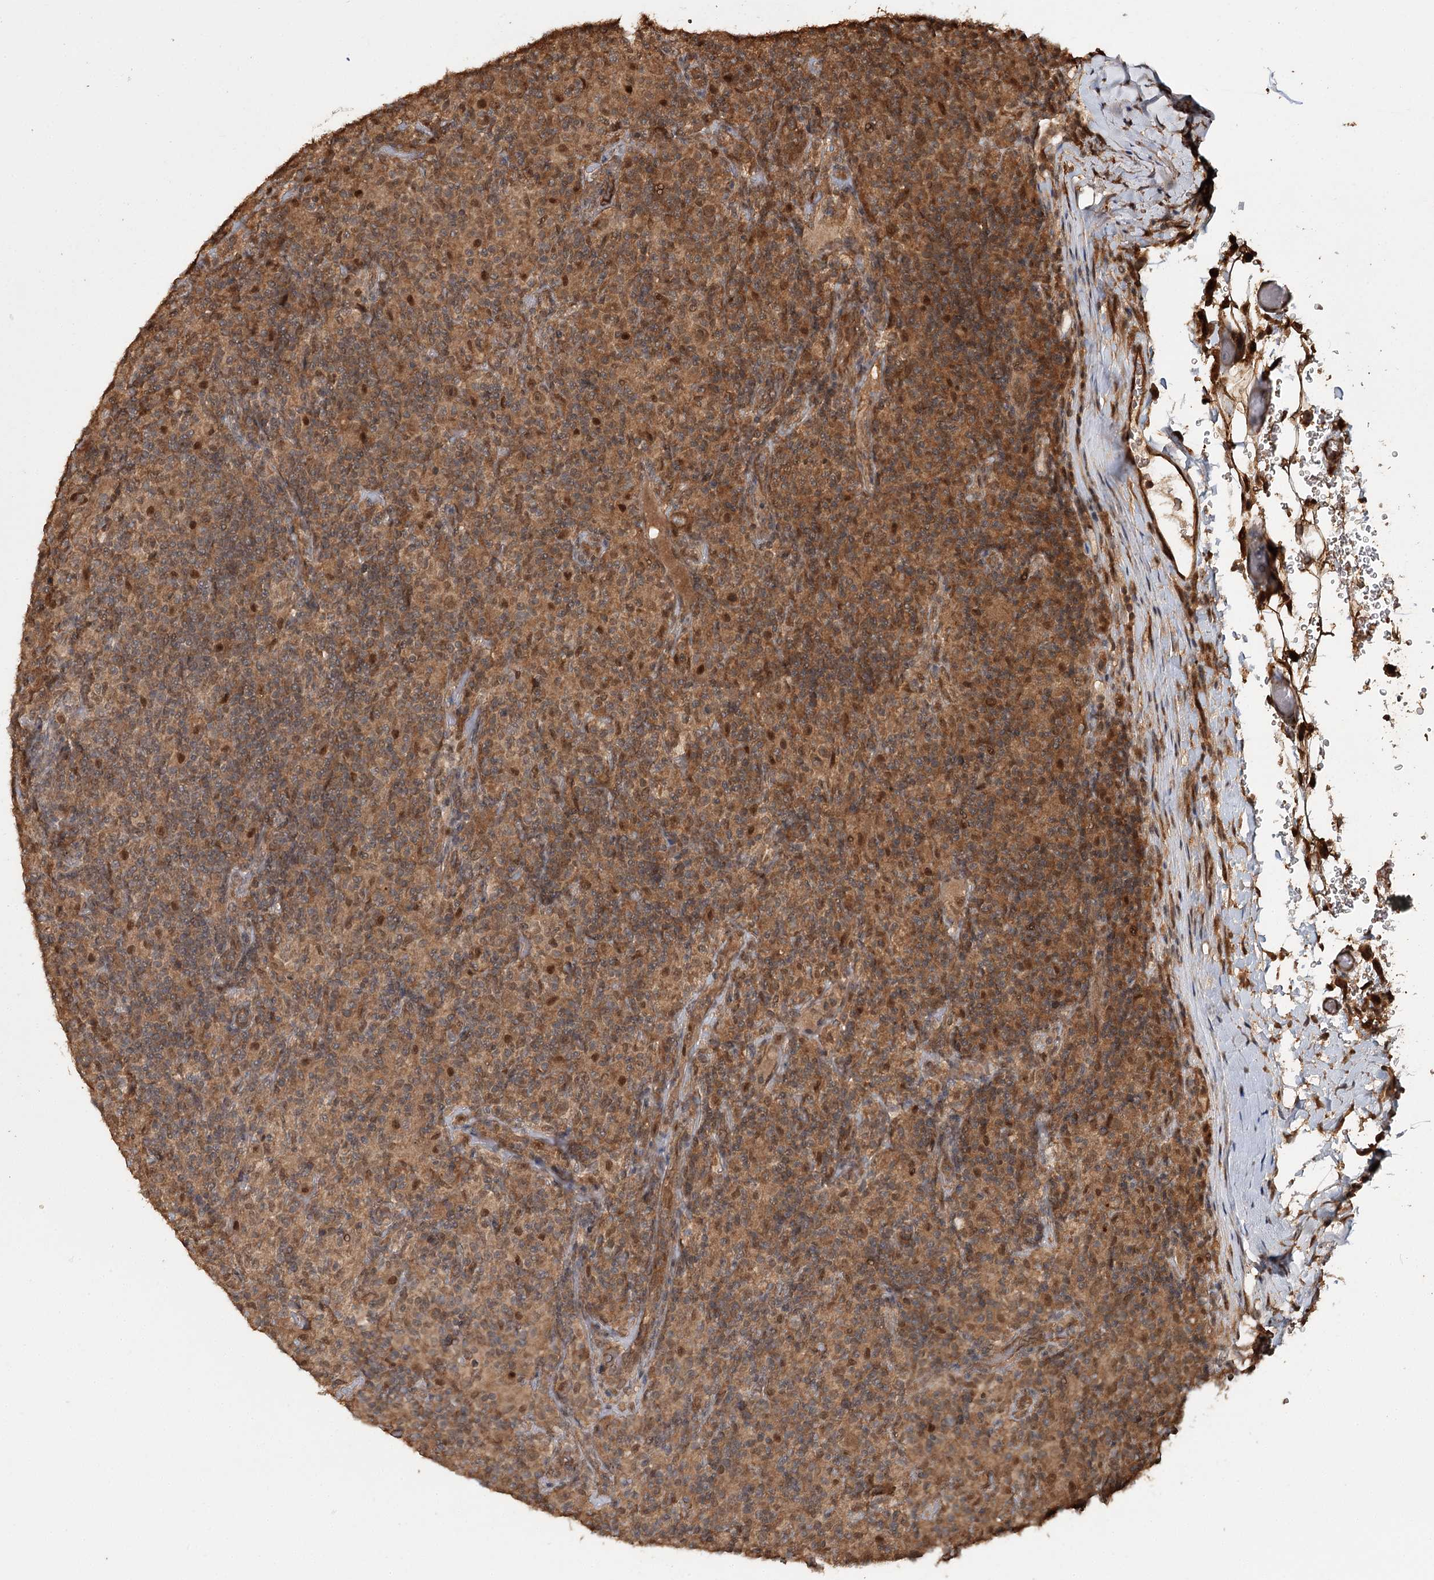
{"staining": {"intensity": "moderate", "quantity": ">75%", "location": "cytoplasmic/membranous,nuclear"}, "tissue": "lymphoma", "cell_type": "Tumor cells", "image_type": "cancer", "snomed": [{"axis": "morphology", "description": "Hodgkin's disease, NOS"}, {"axis": "topography", "description": "Lymph node"}], "caption": "Human lymphoma stained with a protein marker demonstrates moderate staining in tumor cells.", "gene": "N6AMT1", "patient": {"sex": "male", "age": 70}}